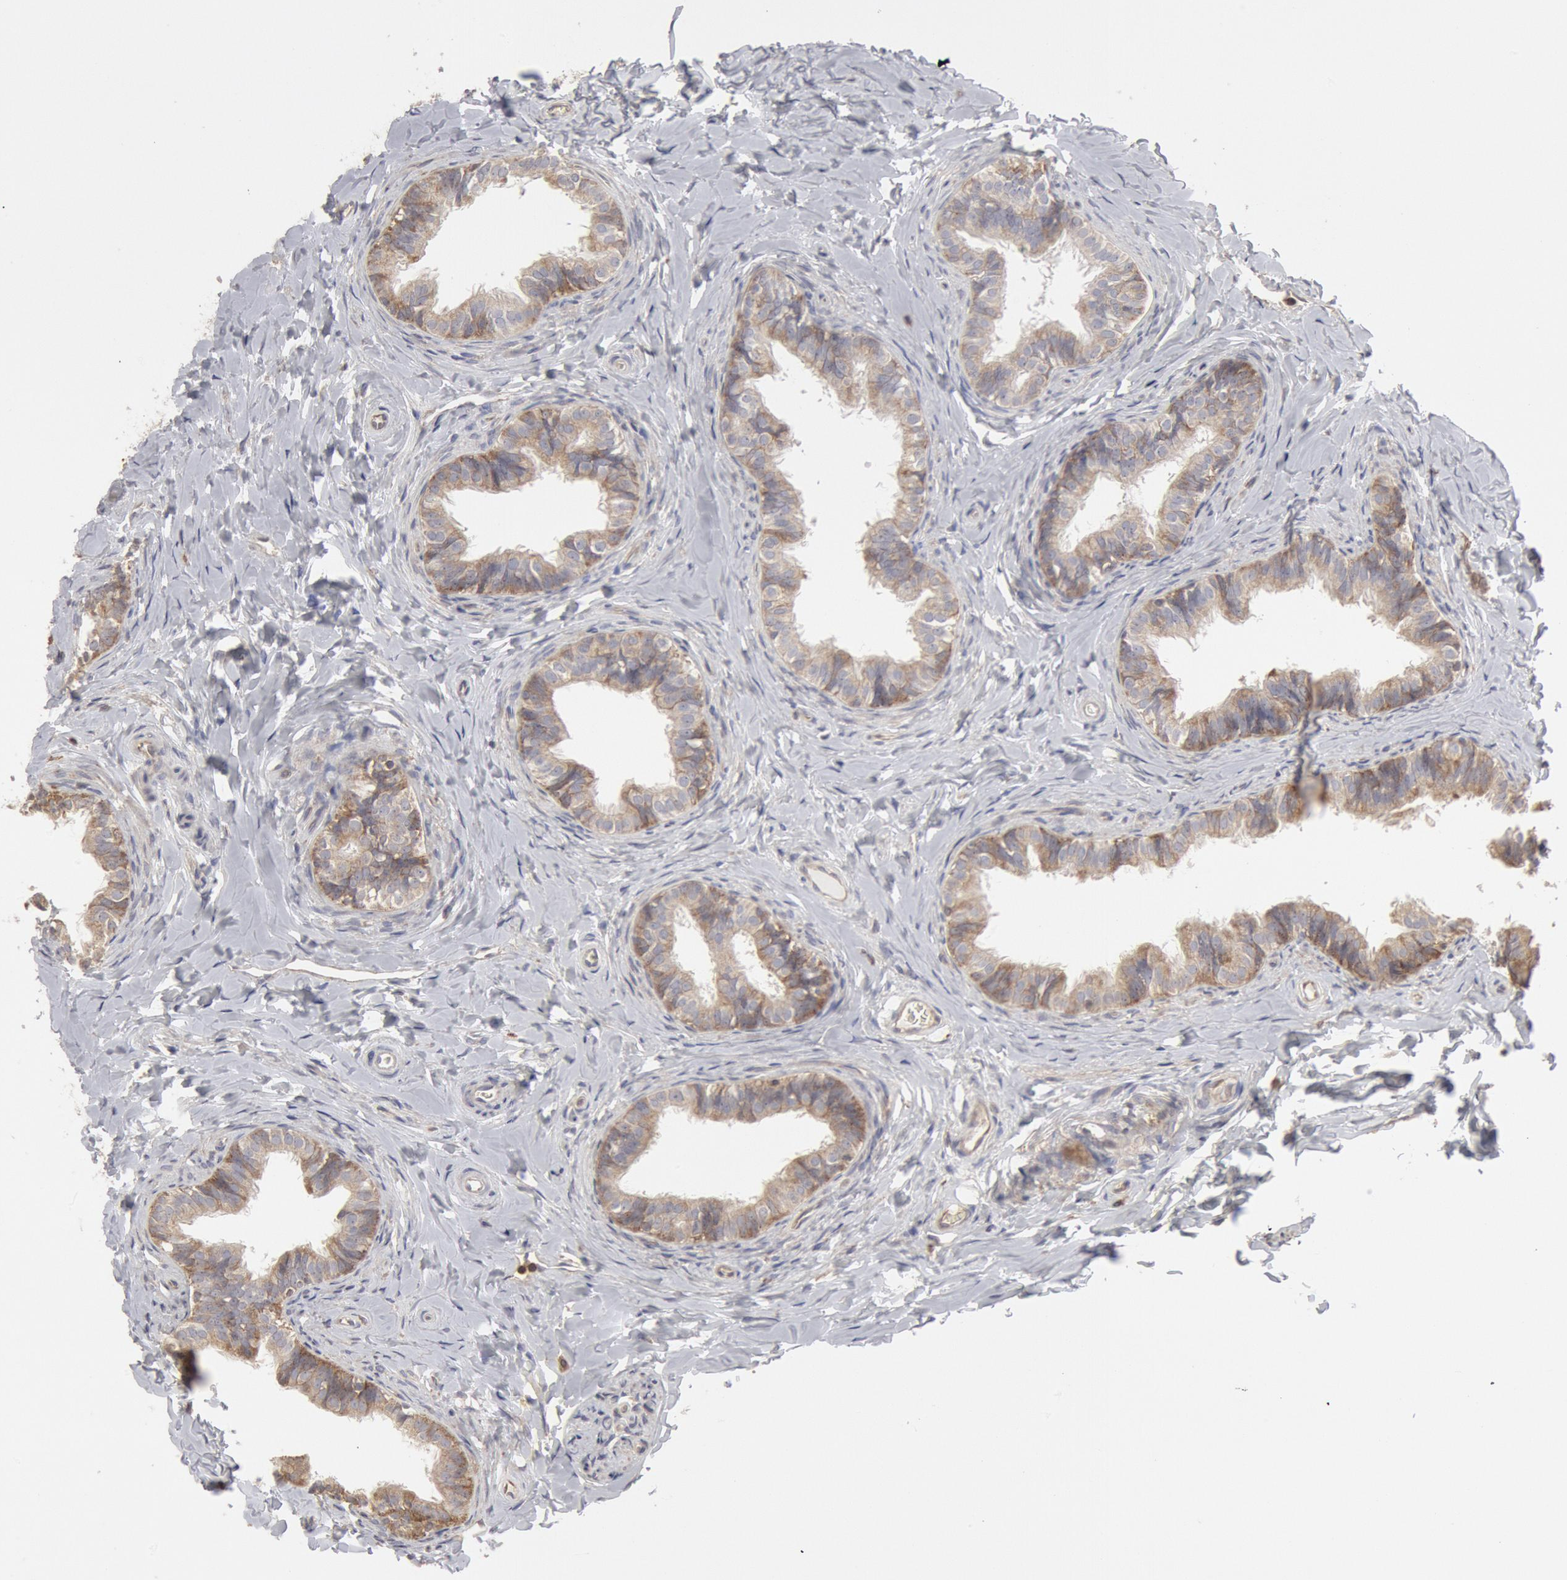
{"staining": {"intensity": "moderate", "quantity": ">75%", "location": "cytoplasmic/membranous"}, "tissue": "epididymis", "cell_type": "Glandular cells", "image_type": "normal", "snomed": [{"axis": "morphology", "description": "Normal tissue, NOS"}, {"axis": "topography", "description": "Epididymis"}], "caption": "High-magnification brightfield microscopy of normal epididymis stained with DAB (brown) and counterstained with hematoxylin (blue). glandular cells exhibit moderate cytoplasmic/membranous expression is seen in about>75% of cells. The staining was performed using DAB, with brown indicating positive protein expression. Nuclei are stained blue with hematoxylin.", "gene": "OSBPL8", "patient": {"sex": "male", "age": 26}}